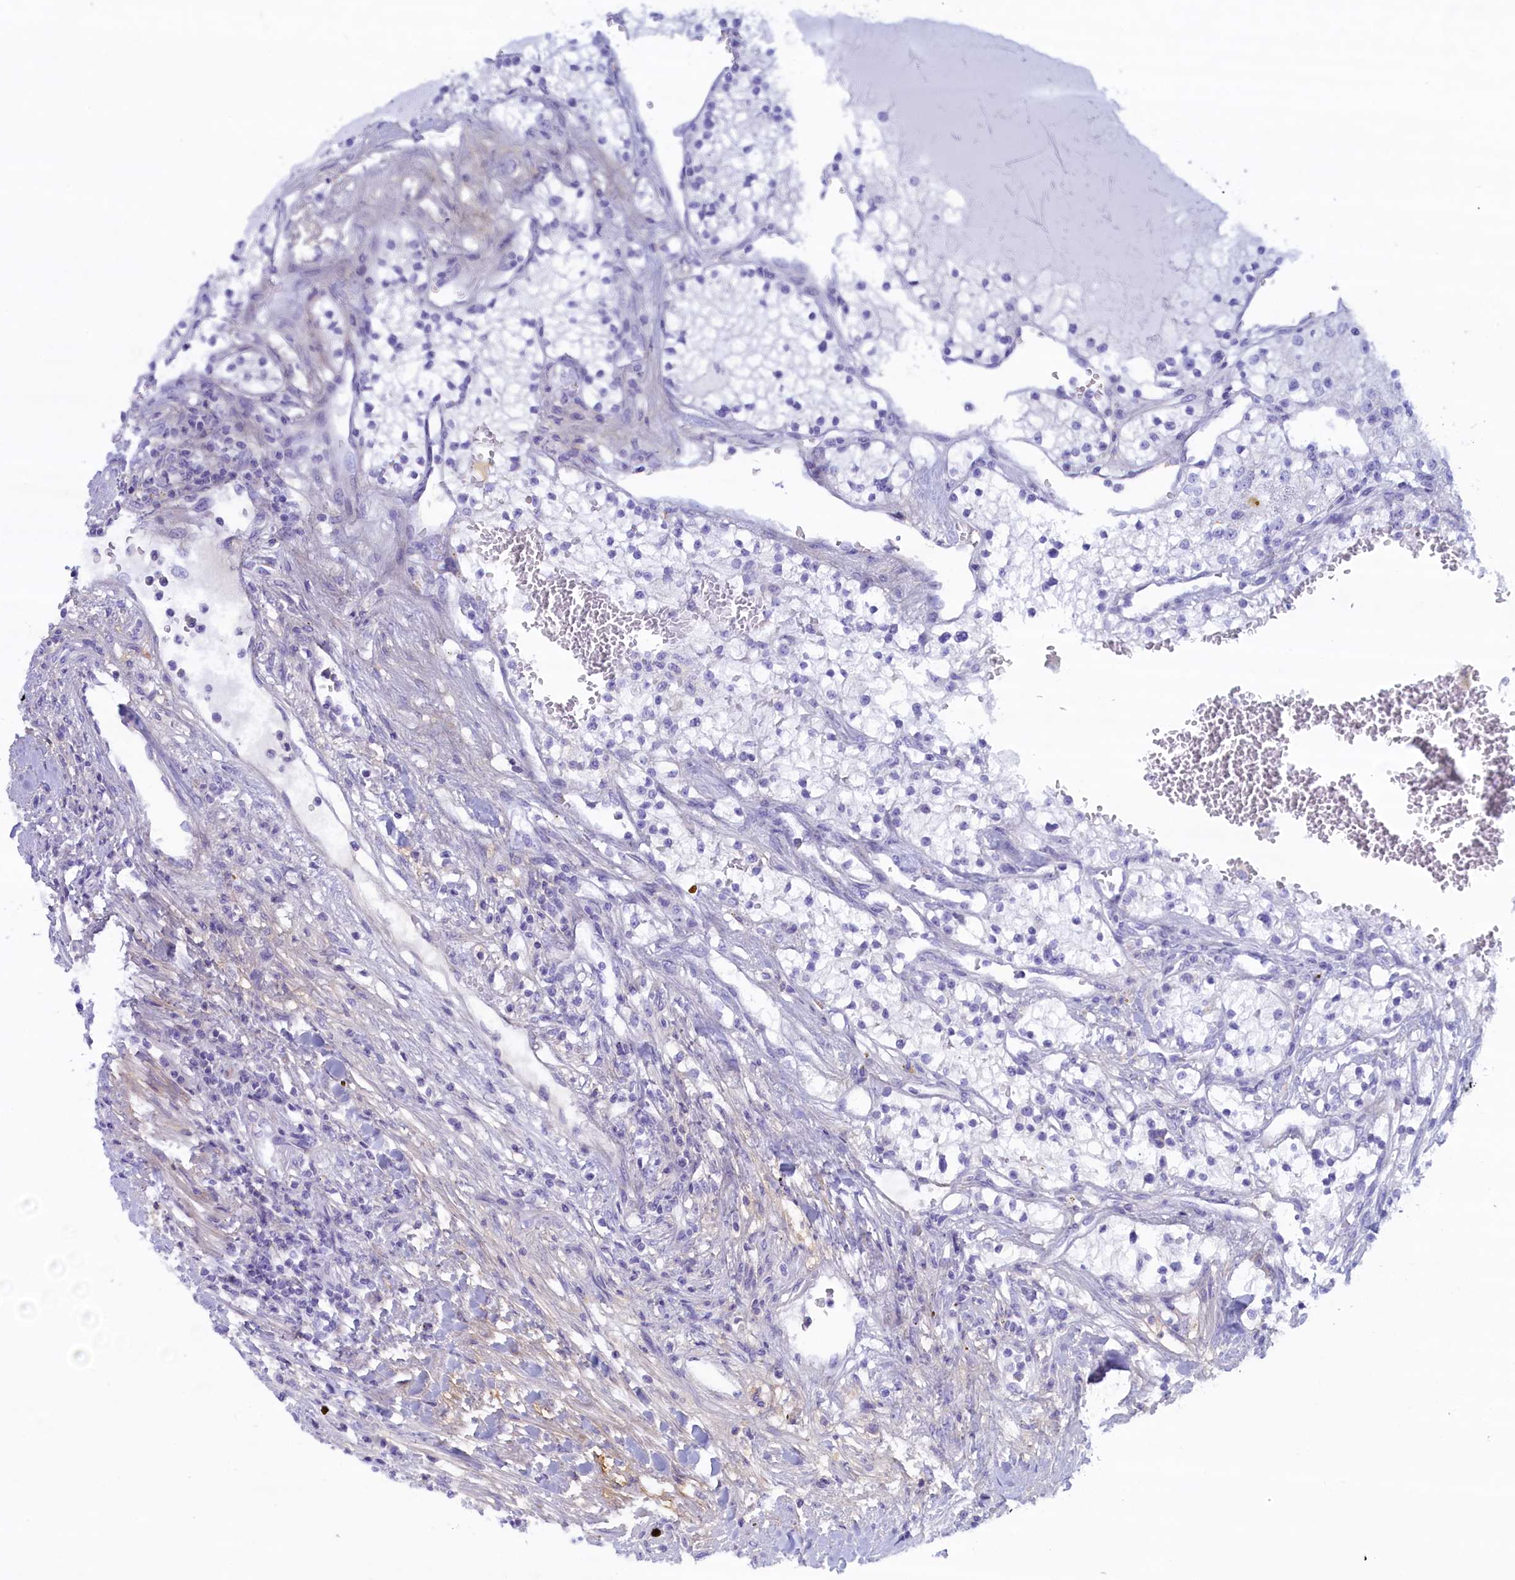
{"staining": {"intensity": "negative", "quantity": "none", "location": "none"}, "tissue": "renal cancer", "cell_type": "Tumor cells", "image_type": "cancer", "snomed": [{"axis": "morphology", "description": "Normal tissue, NOS"}, {"axis": "morphology", "description": "Adenocarcinoma, NOS"}, {"axis": "topography", "description": "Kidney"}], "caption": "Tumor cells show no significant expression in renal adenocarcinoma. The staining was performed using DAB to visualize the protein expression in brown, while the nuclei were stained in blue with hematoxylin (Magnification: 20x).", "gene": "MPV17L2", "patient": {"sex": "male", "age": 68}}